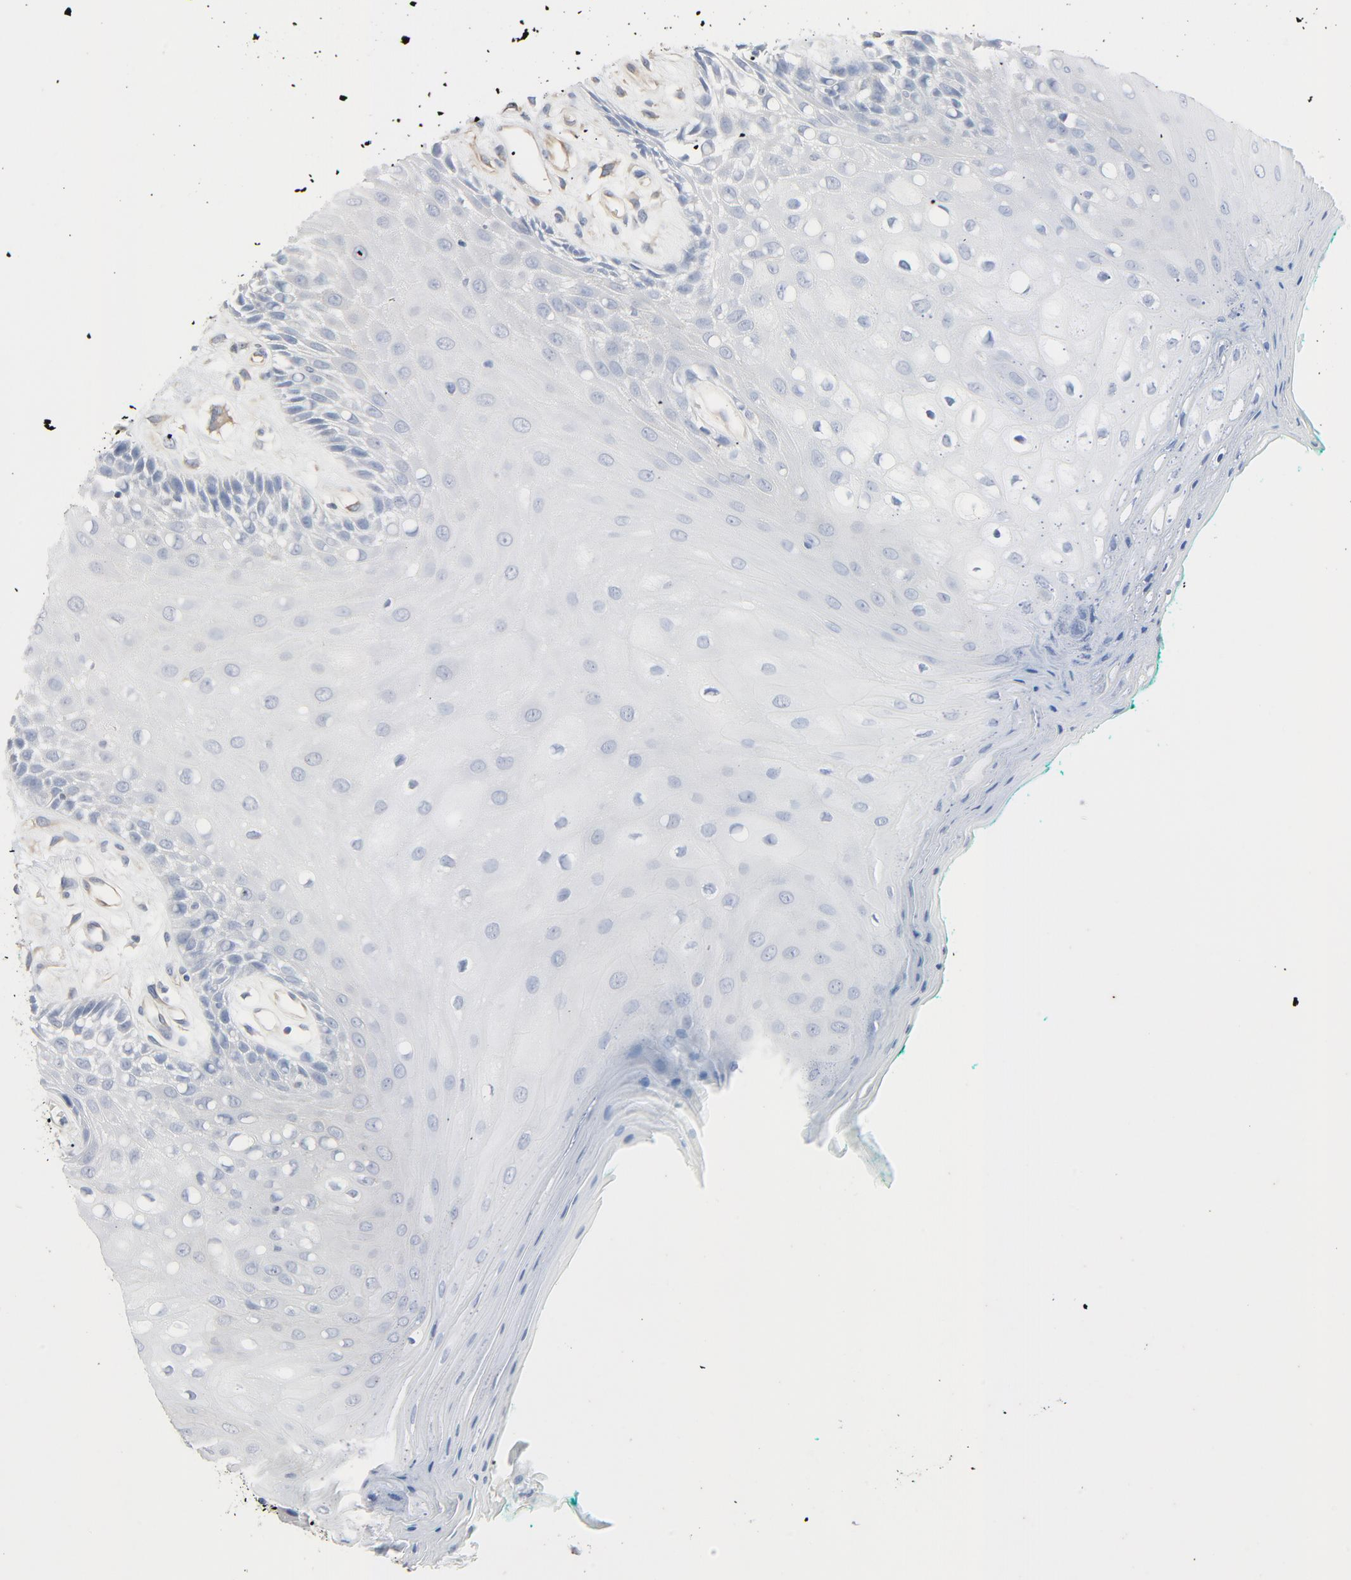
{"staining": {"intensity": "negative", "quantity": "none", "location": "none"}, "tissue": "oral mucosa", "cell_type": "Squamous epithelial cells", "image_type": "normal", "snomed": [{"axis": "morphology", "description": "Normal tissue, NOS"}, {"axis": "morphology", "description": "Squamous cell carcinoma, NOS"}, {"axis": "topography", "description": "Skeletal muscle"}, {"axis": "topography", "description": "Oral tissue"}, {"axis": "topography", "description": "Head-Neck"}], "caption": "High power microscopy image of an IHC micrograph of benign oral mucosa, revealing no significant staining in squamous epithelial cells. (DAB (3,3'-diaminobenzidine) IHC with hematoxylin counter stain).", "gene": "TRIOBP", "patient": {"sex": "female", "age": 84}}